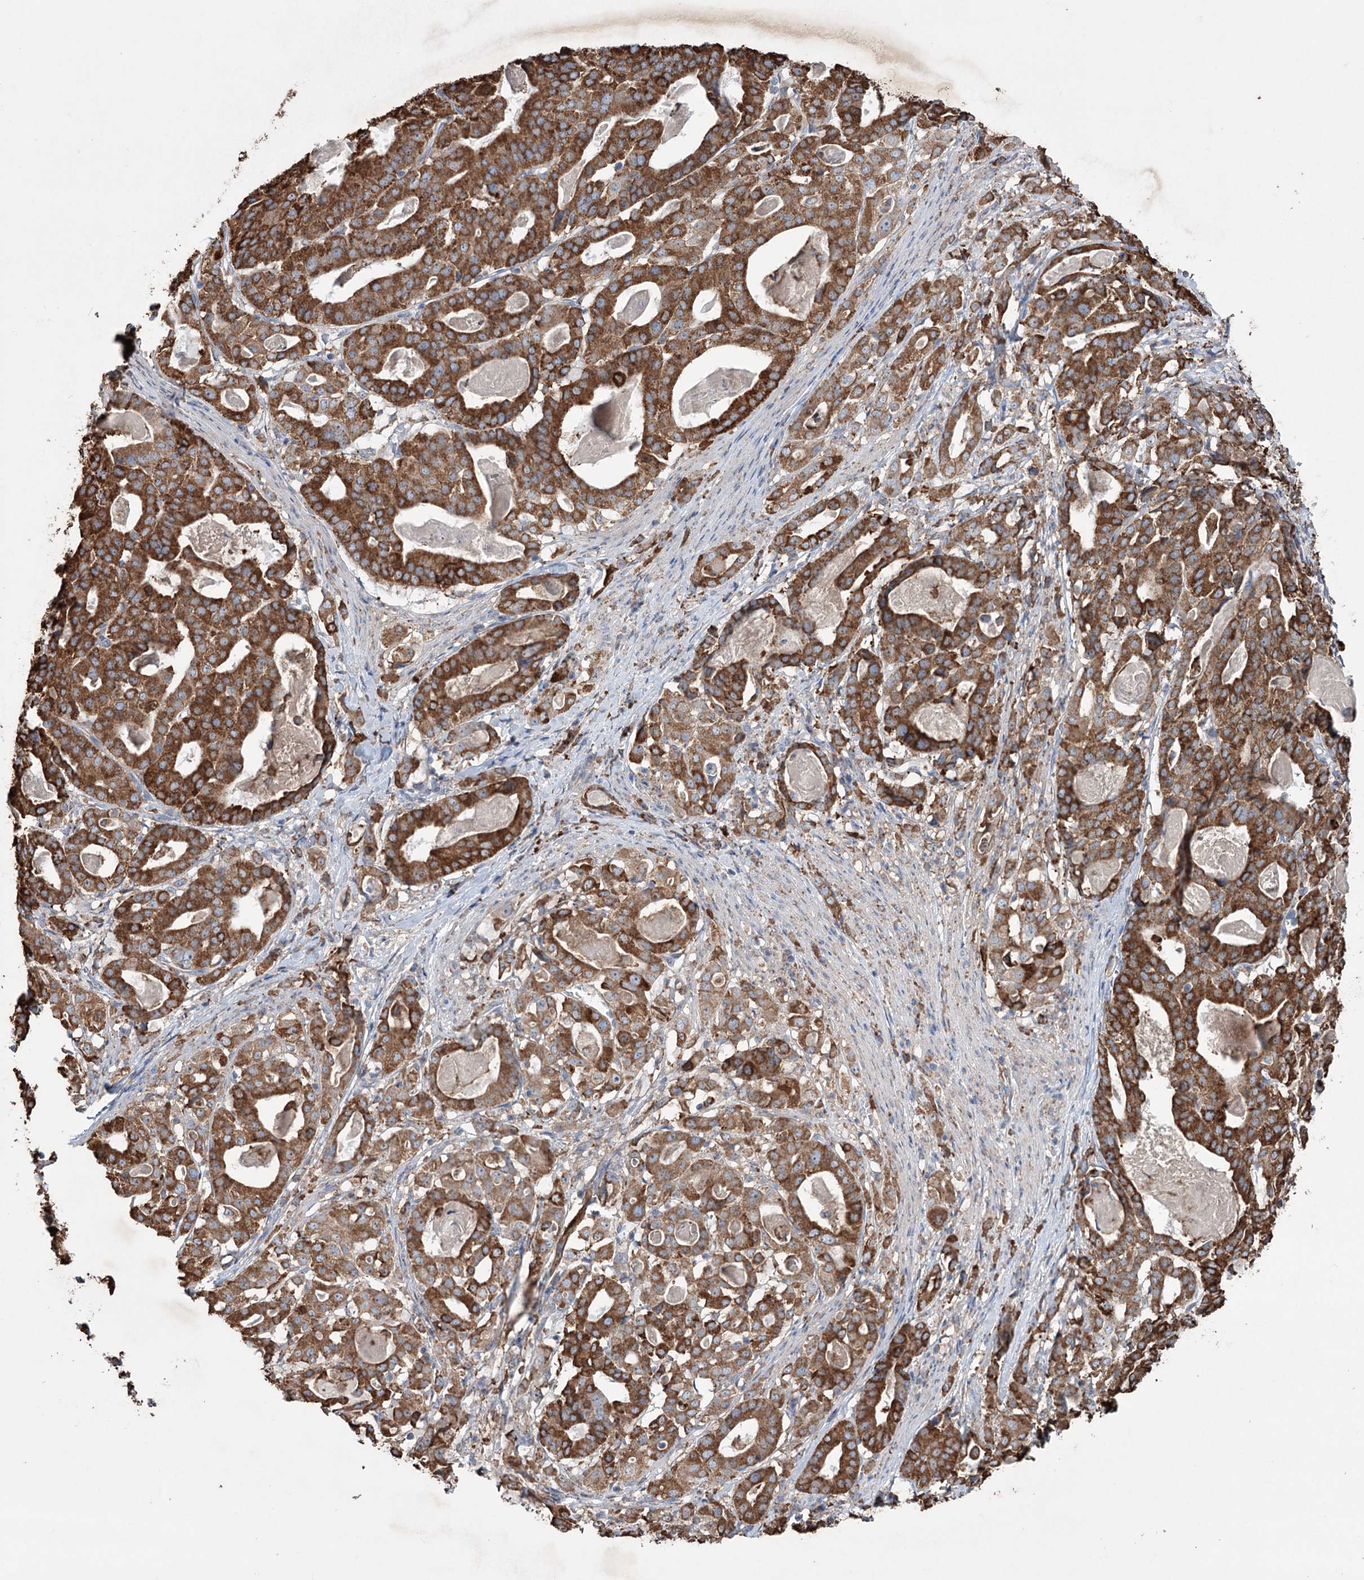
{"staining": {"intensity": "strong", "quantity": ">75%", "location": "cytoplasmic/membranous"}, "tissue": "stomach cancer", "cell_type": "Tumor cells", "image_type": "cancer", "snomed": [{"axis": "morphology", "description": "Adenocarcinoma, NOS"}, {"axis": "topography", "description": "Stomach"}], "caption": "Immunohistochemistry staining of stomach cancer, which exhibits high levels of strong cytoplasmic/membranous expression in about >75% of tumor cells indicating strong cytoplasmic/membranous protein positivity. The staining was performed using DAB (3,3'-diaminobenzidine) (brown) for protein detection and nuclei were counterstained in hematoxylin (blue).", "gene": "TRIM71", "patient": {"sex": "male", "age": 48}}